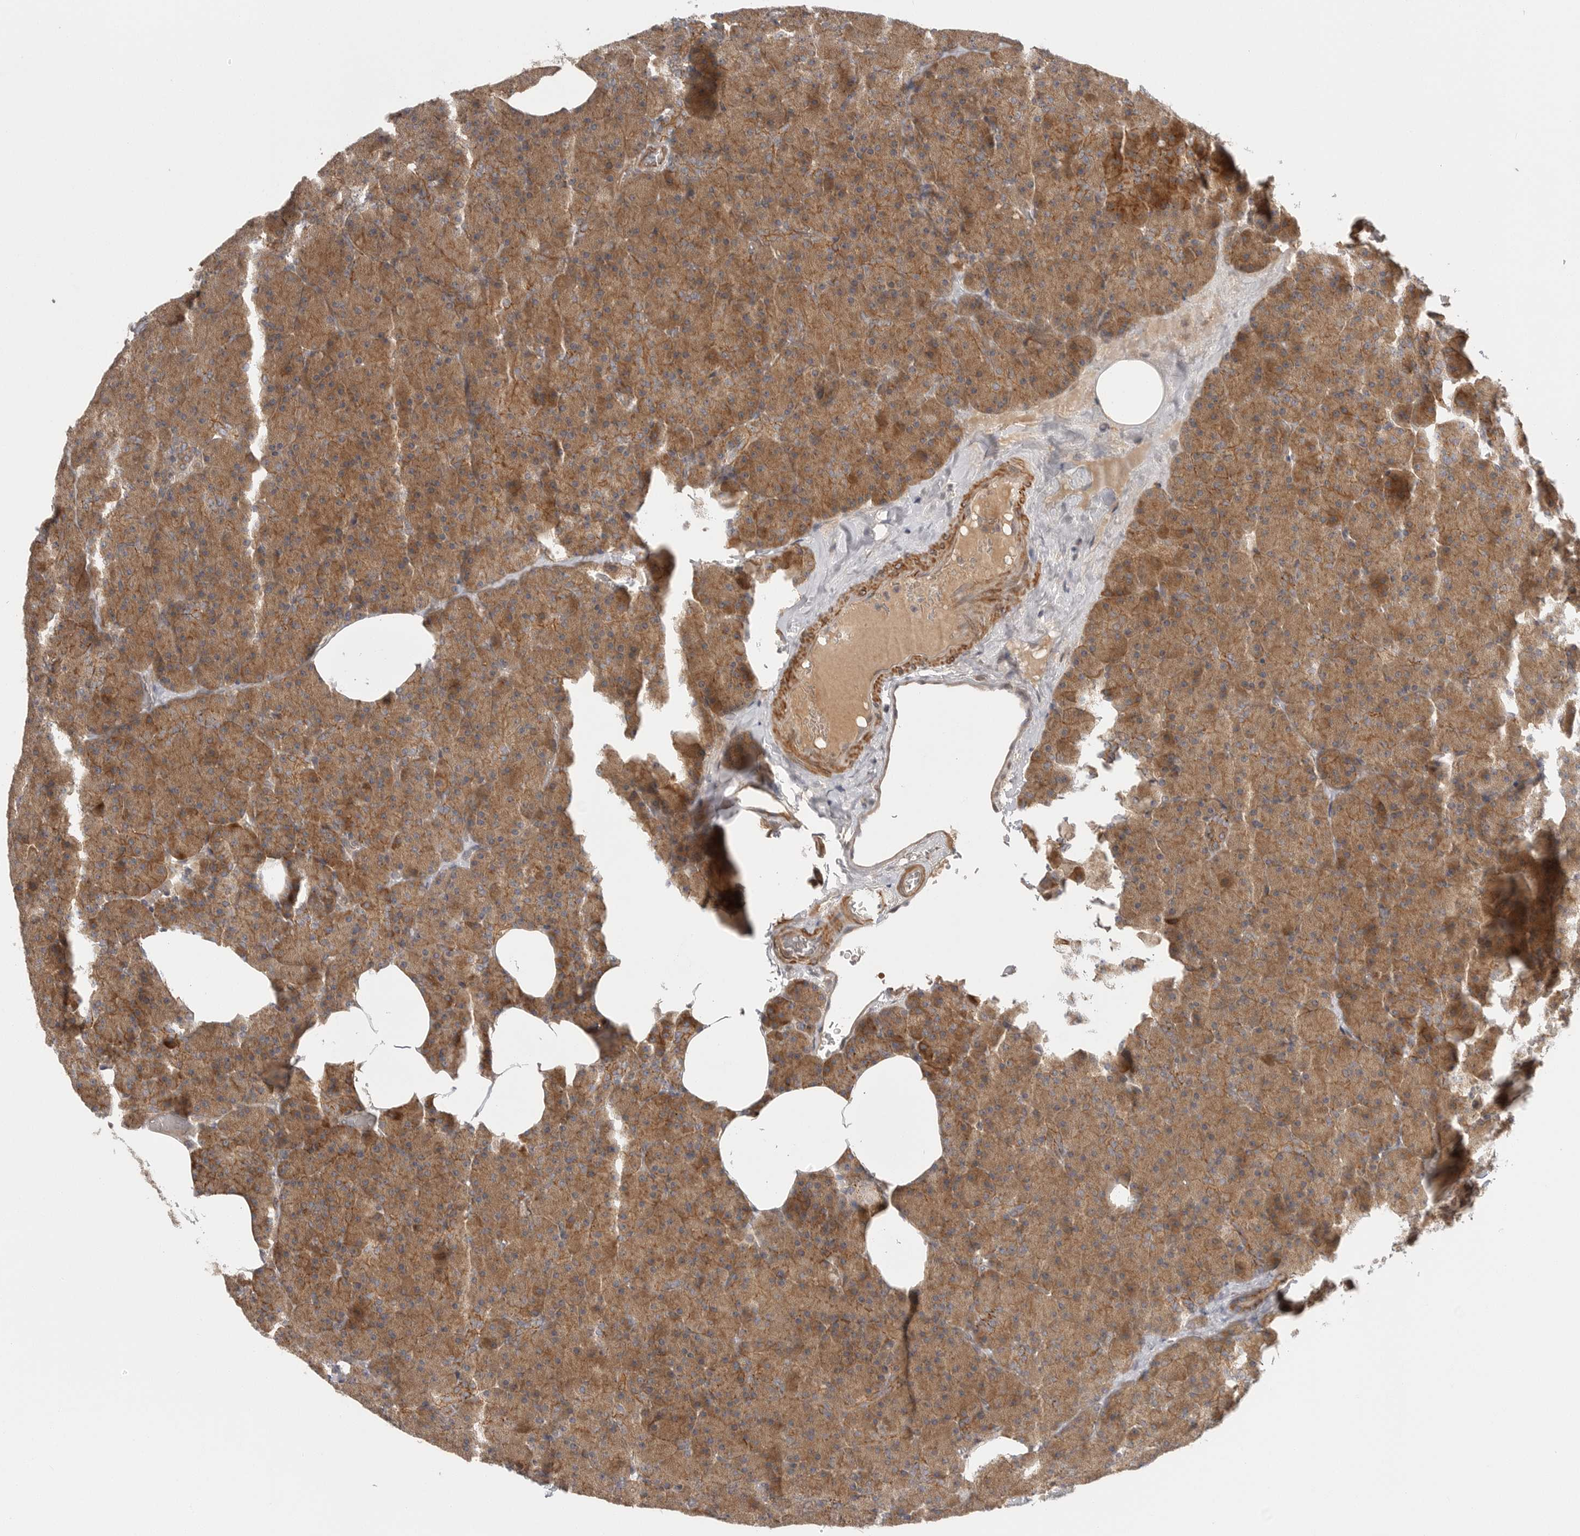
{"staining": {"intensity": "moderate", "quantity": ">75%", "location": "cytoplasmic/membranous"}, "tissue": "pancreas", "cell_type": "Exocrine glandular cells", "image_type": "normal", "snomed": [{"axis": "morphology", "description": "Normal tissue, NOS"}, {"axis": "morphology", "description": "Carcinoid, malignant, NOS"}, {"axis": "topography", "description": "Pancreas"}], "caption": "Immunohistochemistry (IHC) staining of benign pancreas, which displays medium levels of moderate cytoplasmic/membranous staining in approximately >75% of exocrine glandular cells indicating moderate cytoplasmic/membranous protein expression. The staining was performed using DAB (brown) for protein detection and nuclei were counterstained in hematoxylin (blue).", "gene": "CCPG1", "patient": {"sex": "female", "age": 35}}